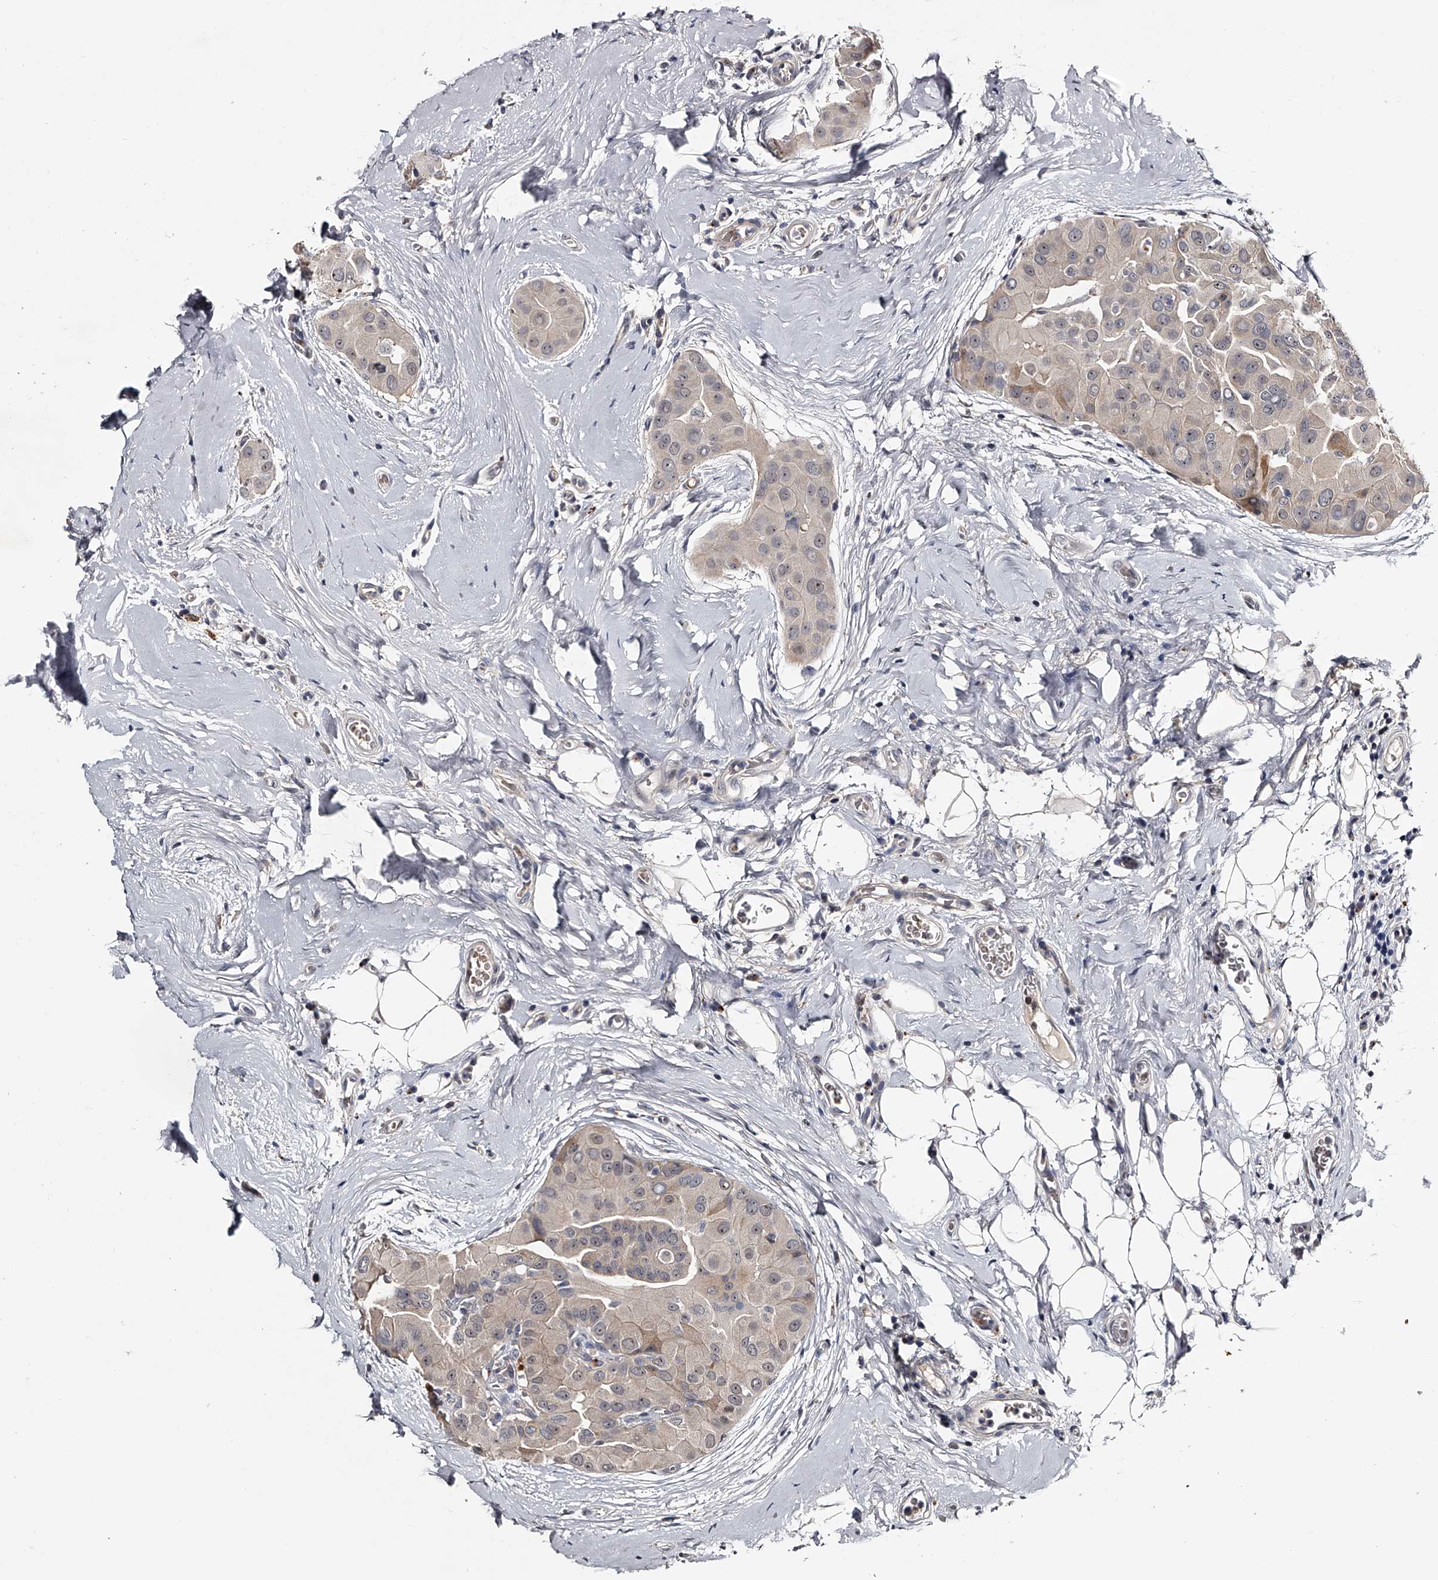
{"staining": {"intensity": "weak", "quantity": "25%-75%", "location": "nuclear"}, "tissue": "thyroid cancer", "cell_type": "Tumor cells", "image_type": "cancer", "snomed": [{"axis": "morphology", "description": "Papillary adenocarcinoma, NOS"}, {"axis": "topography", "description": "Thyroid gland"}], "caption": "Weak nuclear staining is seen in about 25%-75% of tumor cells in thyroid cancer.", "gene": "MDN1", "patient": {"sex": "male", "age": 33}}